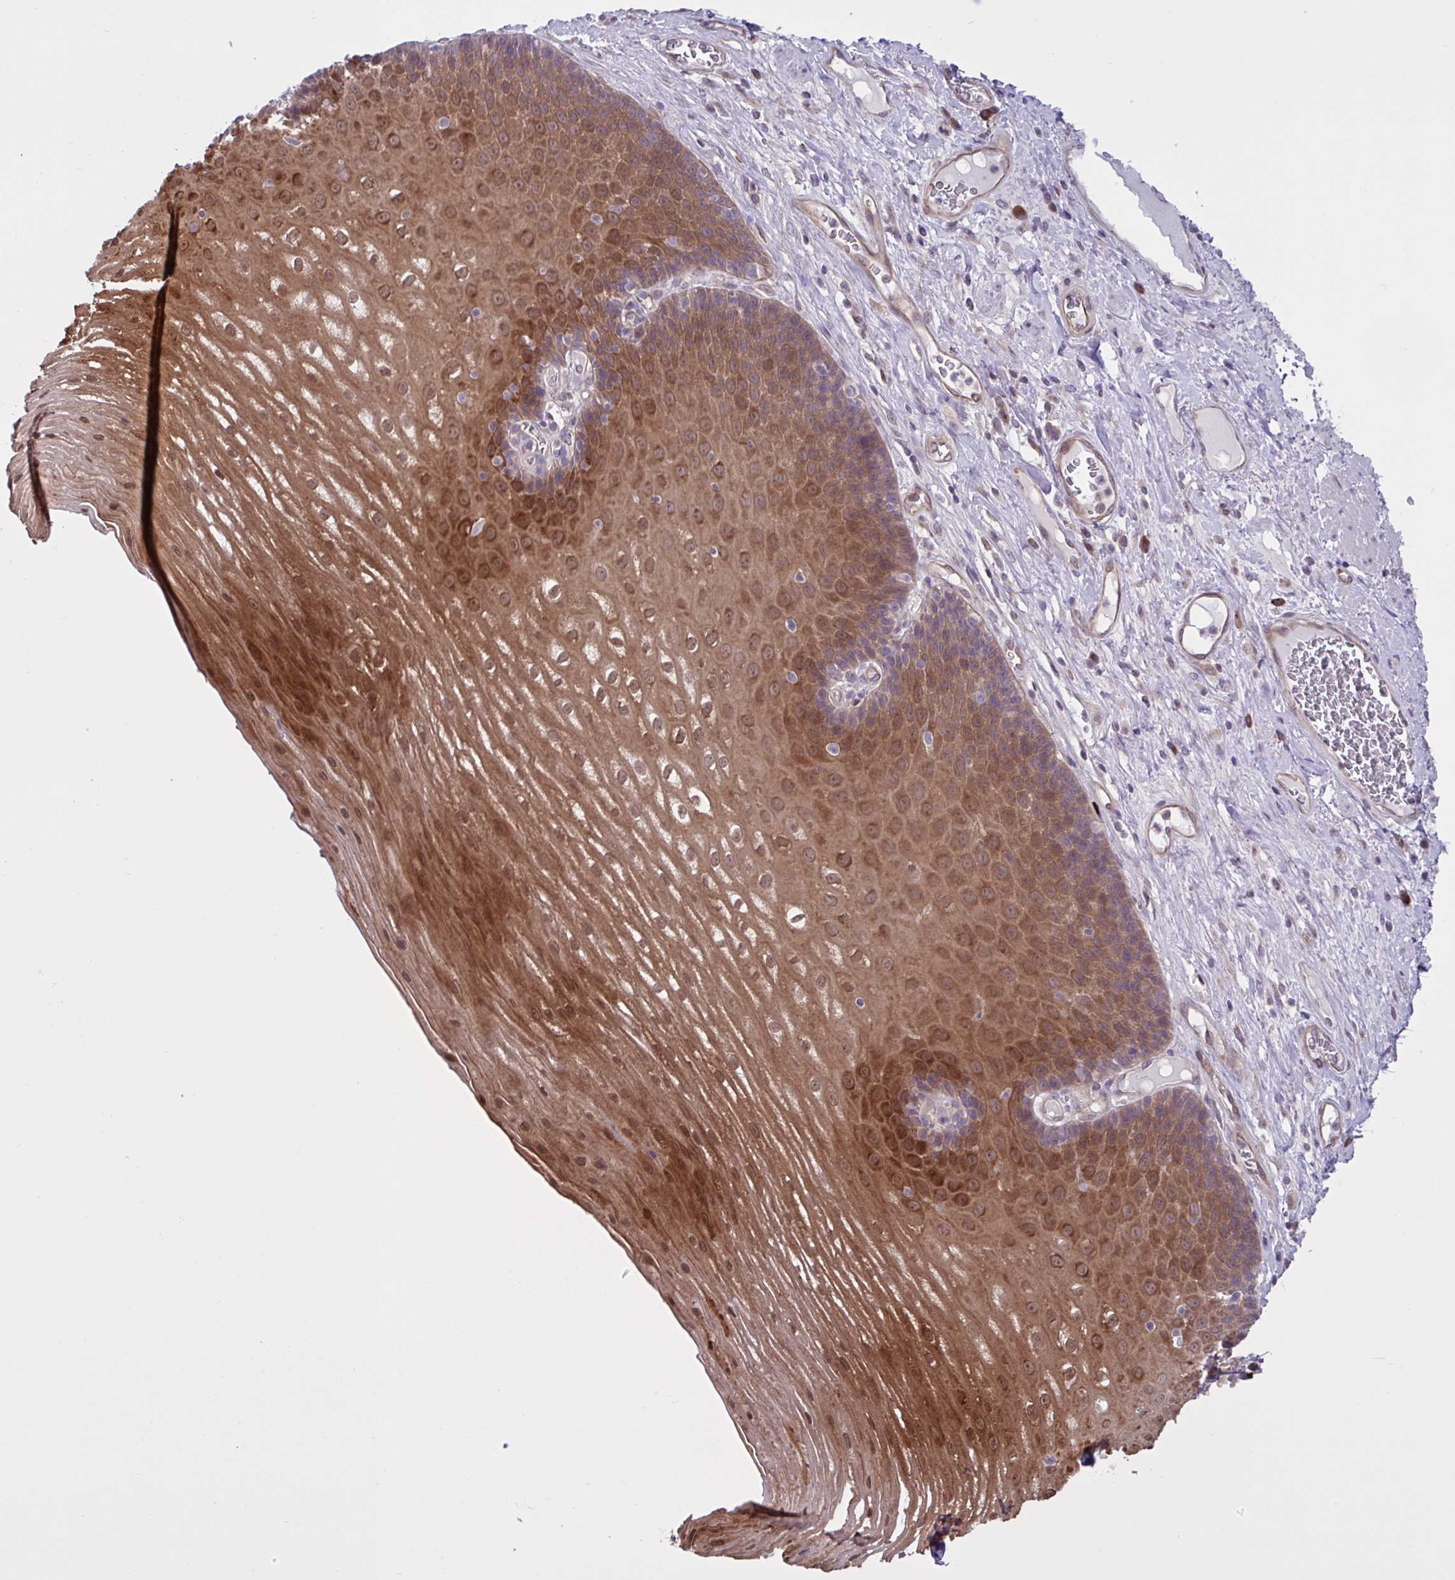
{"staining": {"intensity": "strong", "quantity": ">75%", "location": "cytoplasmic/membranous,nuclear"}, "tissue": "esophagus", "cell_type": "Squamous epithelial cells", "image_type": "normal", "snomed": [{"axis": "morphology", "description": "Normal tissue, NOS"}, {"axis": "topography", "description": "Esophagus"}], "caption": "IHC (DAB) staining of normal human esophagus displays strong cytoplasmic/membranous,nuclear protein staining in approximately >75% of squamous epithelial cells. The staining was performed using DAB (3,3'-diaminobenzidine), with brown indicating positive protein expression. Nuclei are stained blue with hematoxylin.", "gene": "GLTP", "patient": {"sex": "male", "age": 62}}